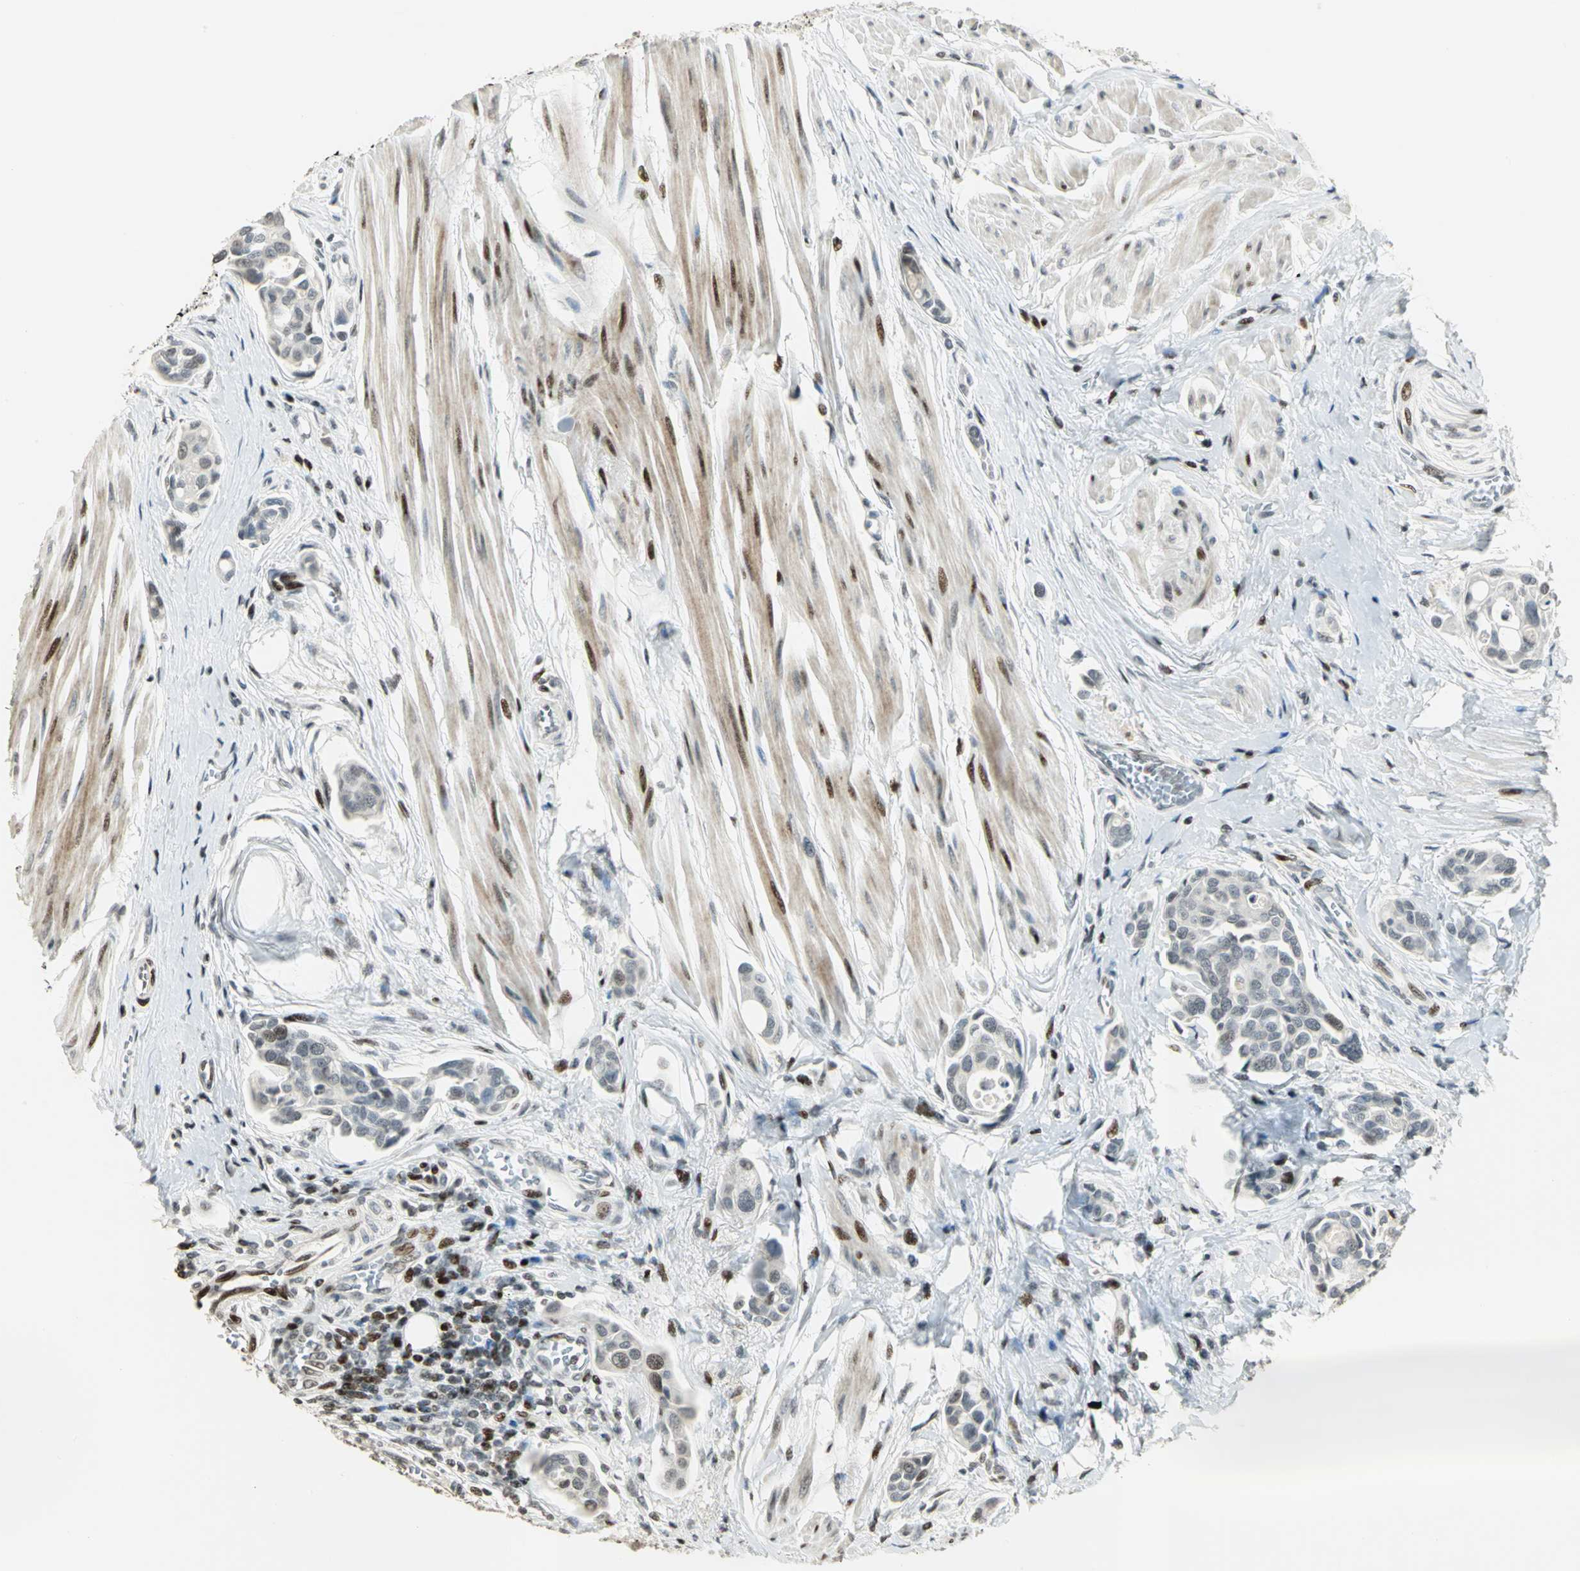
{"staining": {"intensity": "weak", "quantity": "<25%", "location": "nuclear"}, "tissue": "urothelial cancer", "cell_type": "Tumor cells", "image_type": "cancer", "snomed": [{"axis": "morphology", "description": "Urothelial carcinoma, High grade"}, {"axis": "topography", "description": "Urinary bladder"}], "caption": "The photomicrograph shows no staining of tumor cells in urothelial carcinoma (high-grade).", "gene": "KDM1A", "patient": {"sex": "male", "age": 78}}